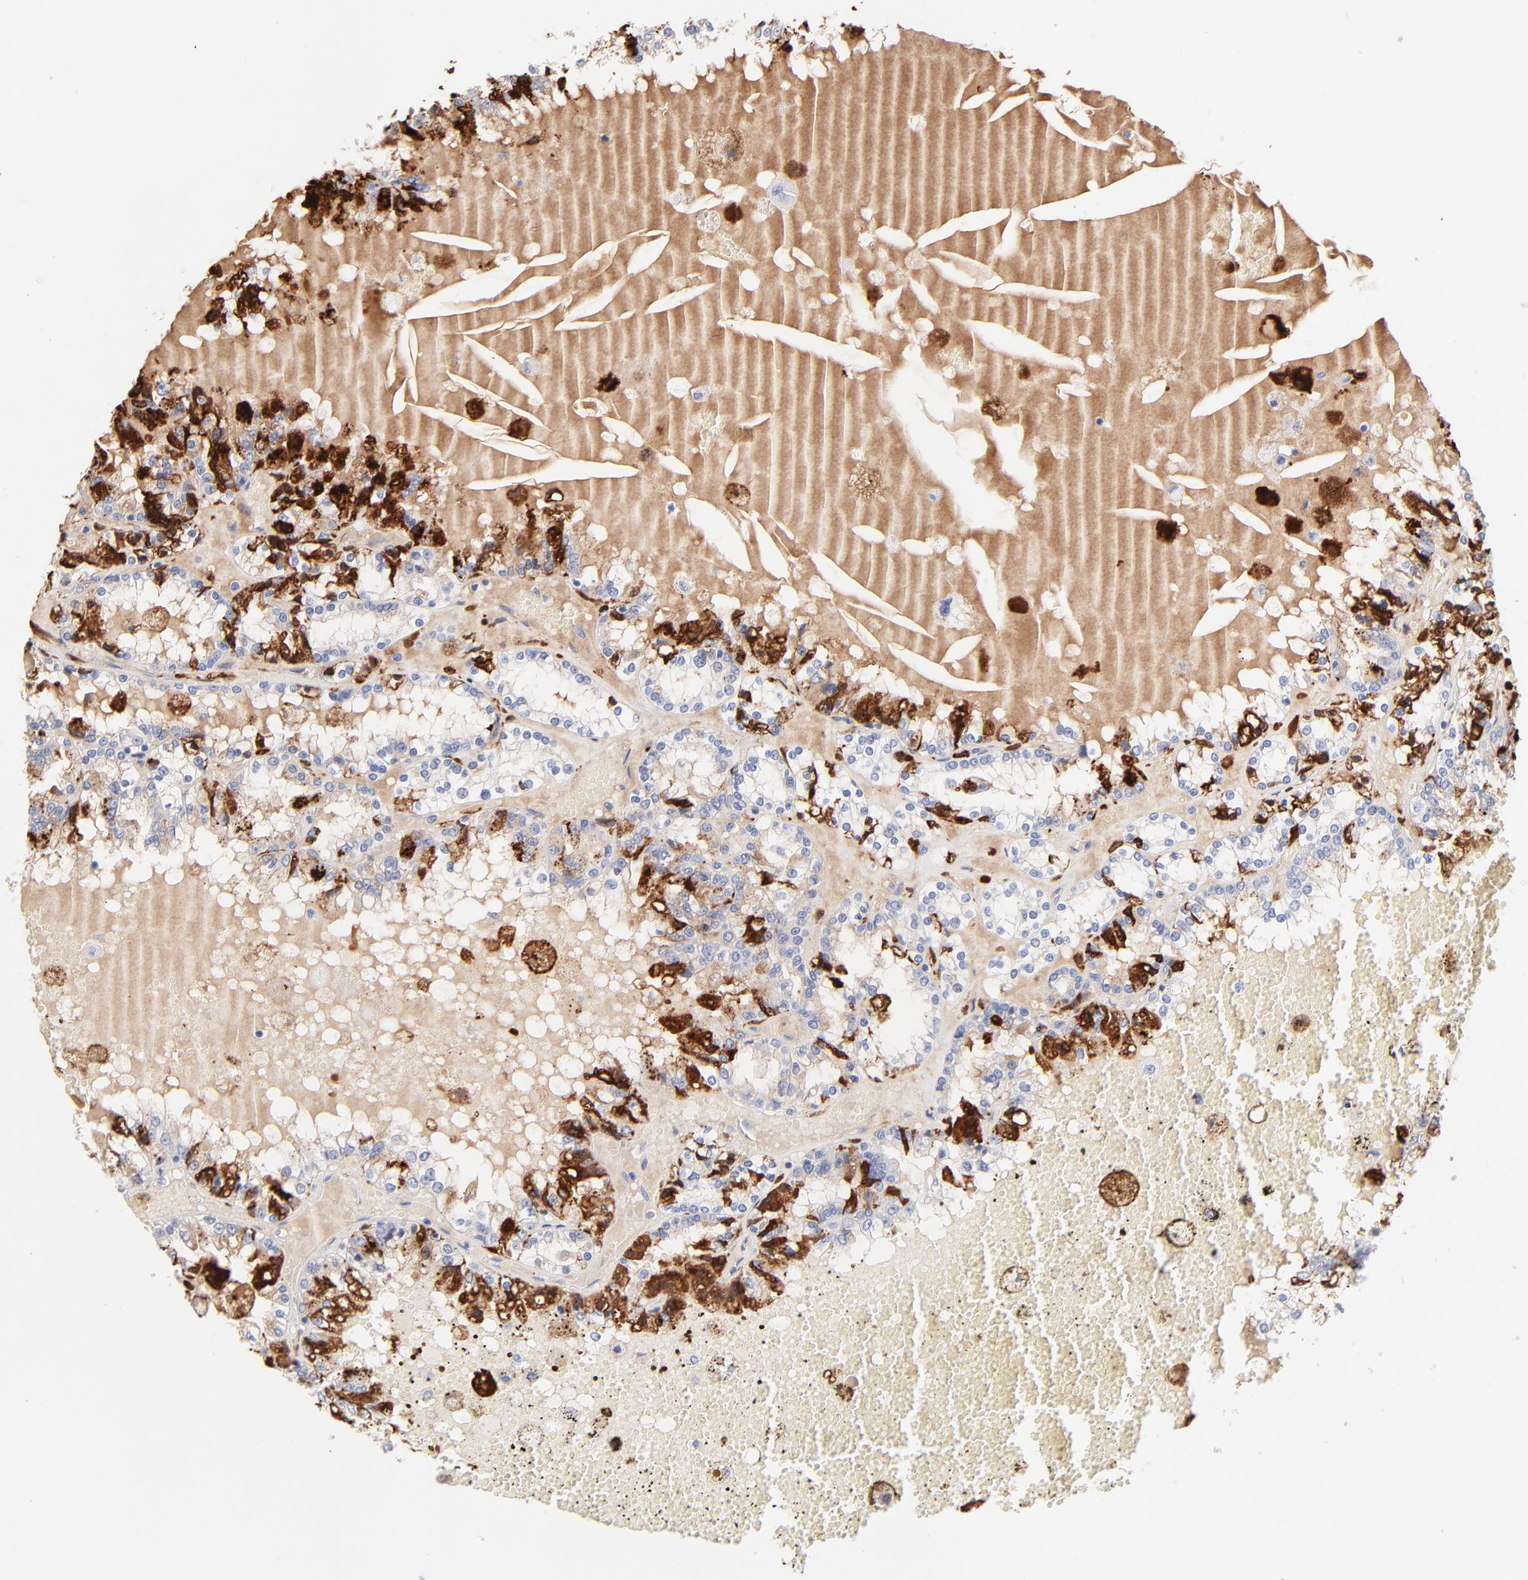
{"staining": {"intensity": "negative", "quantity": "none", "location": "none"}, "tissue": "renal cancer", "cell_type": "Tumor cells", "image_type": "cancer", "snomed": [{"axis": "morphology", "description": "Adenocarcinoma, NOS"}, {"axis": "topography", "description": "Kidney"}], "caption": "A photomicrograph of renal cancer stained for a protein exhibits no brown staining in tumor cells.", "gene": "APOH", "patient": {"sex": "female", "age": 56}}